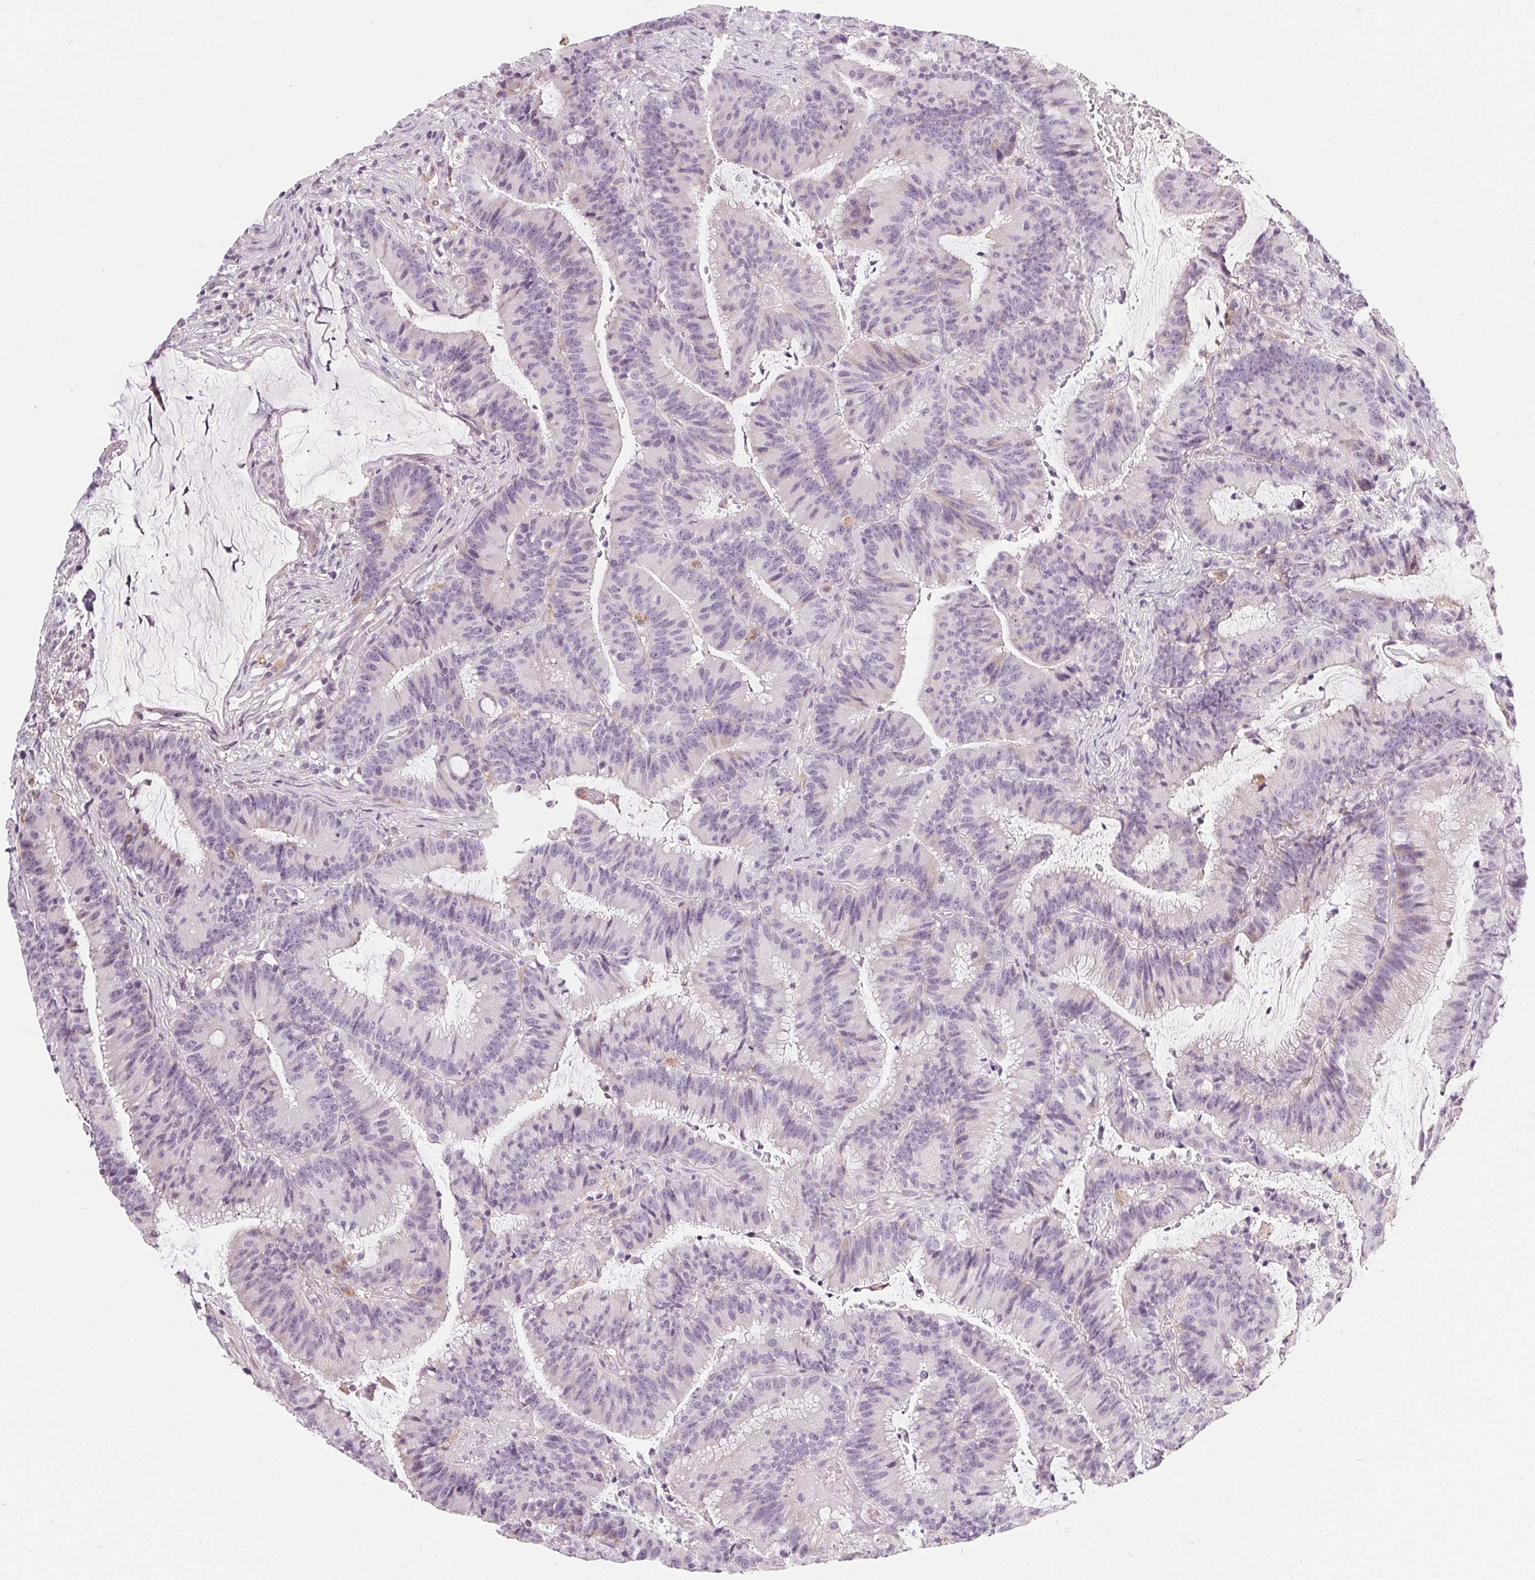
{"staining": {"intensity": "negative", "quantity": "none", "location": "none"}, "tissue": "colorectal cancer", "cell_type": "Tumor cells", "image_type": "cancer", "snomed": [{"axis": "morphology", "description": "Adenocarcinoma, NOS"}, {"axis": "topography", "description": "Colon"}], "caption": "Histopathology image shows no protein expression in tumor cells of colorectal adenocarcinoma tissue.", "gene": "HOPX", "patient": {"sex": "female", "age": 78}}